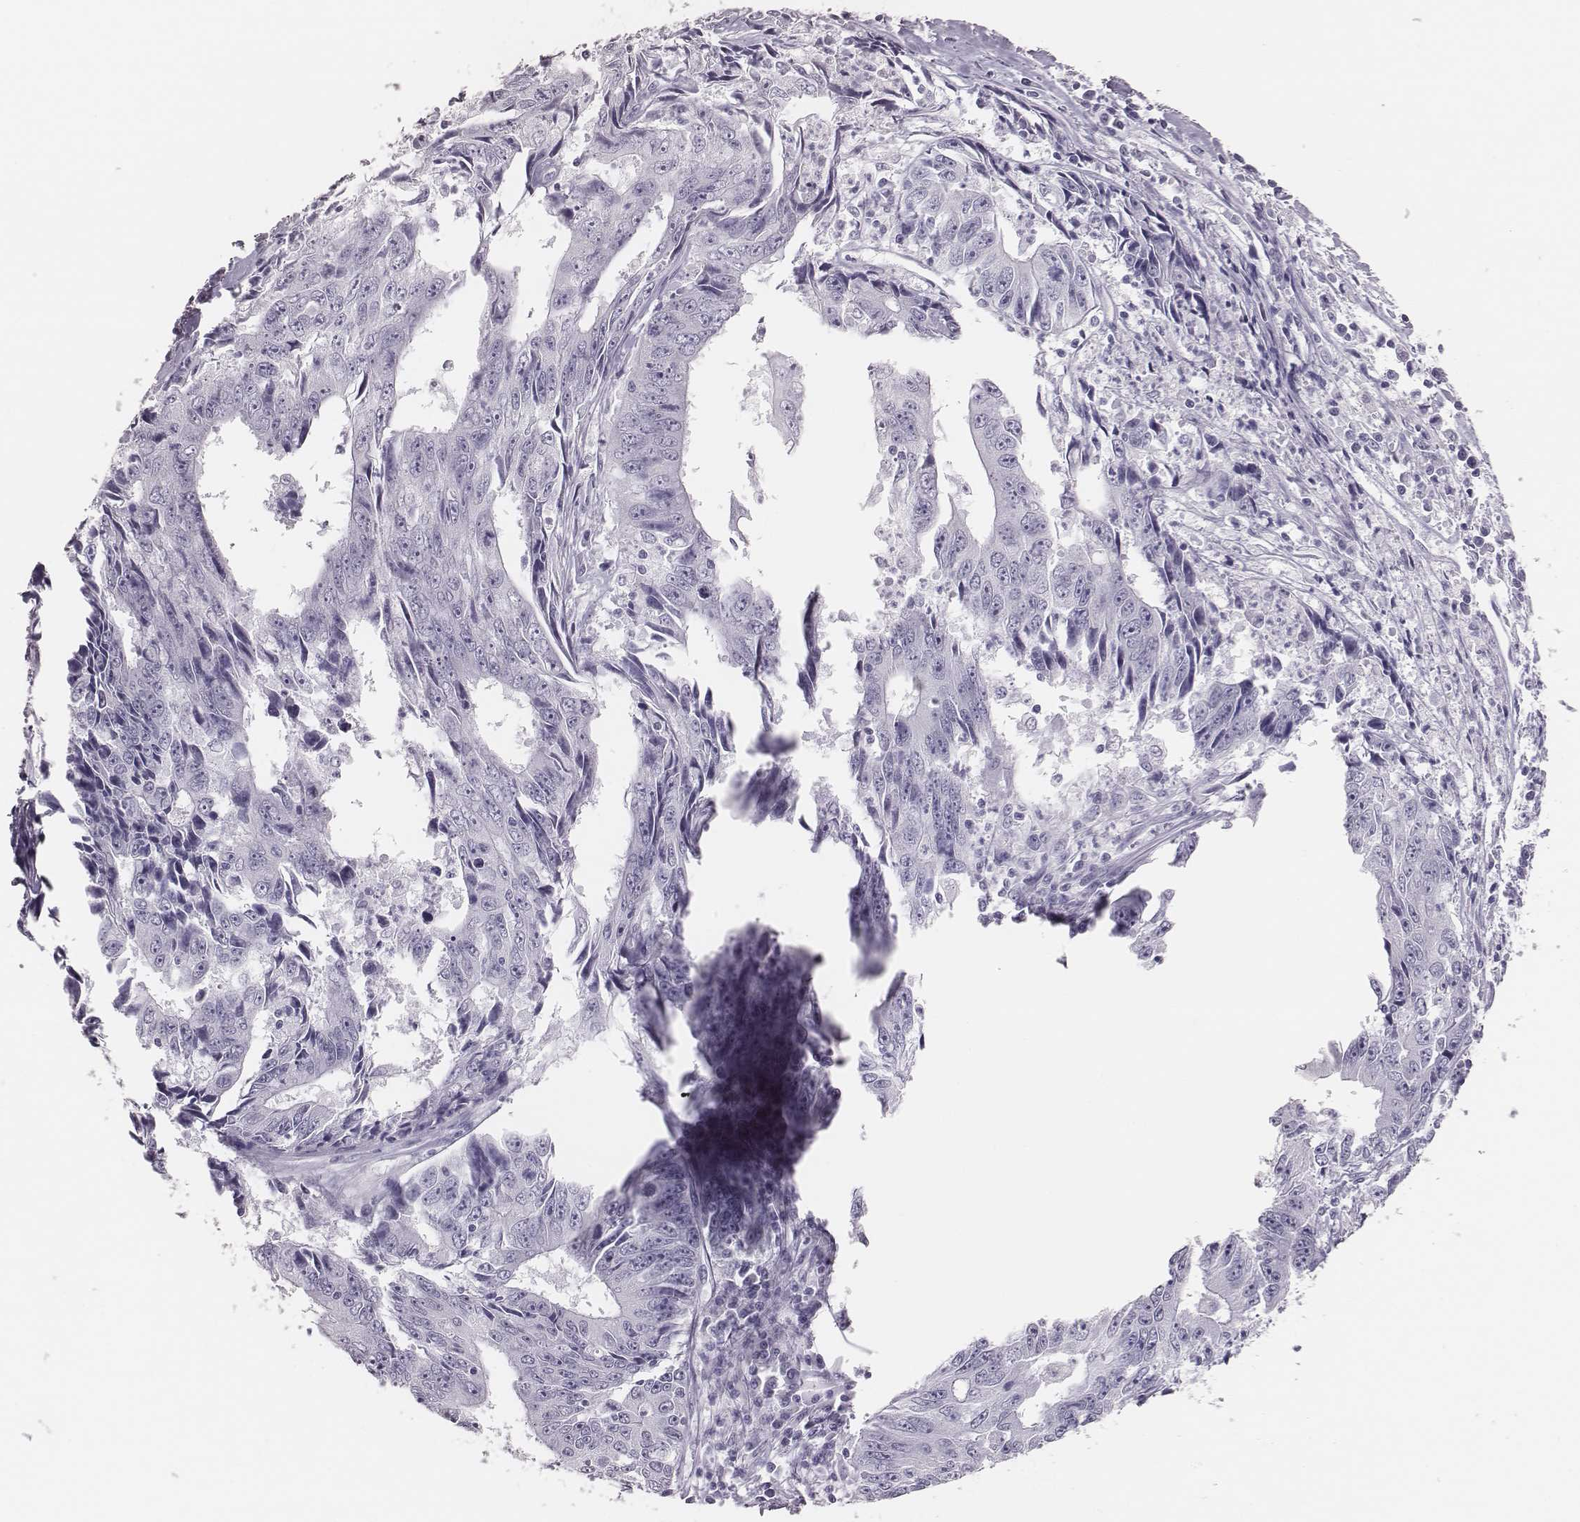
{"staining": {"intensity": "negative", "quantity": "none", "location": "none"}, "tissue": "liver cancer", "cell_type": "Tumor cells", "image_type": "cancer", "snomed": [{"axis": "morphology", "description": "Cholangiocarcinoma"}, {"axis": "topography", "description": "Liver"}], "caption": "Liver cholangiocarcinoma was stained to show a protein in brown. There is no significant positivity in tumor cells.", "gene": "H1-6", "patient": {"sex": "male", "age": 65}}